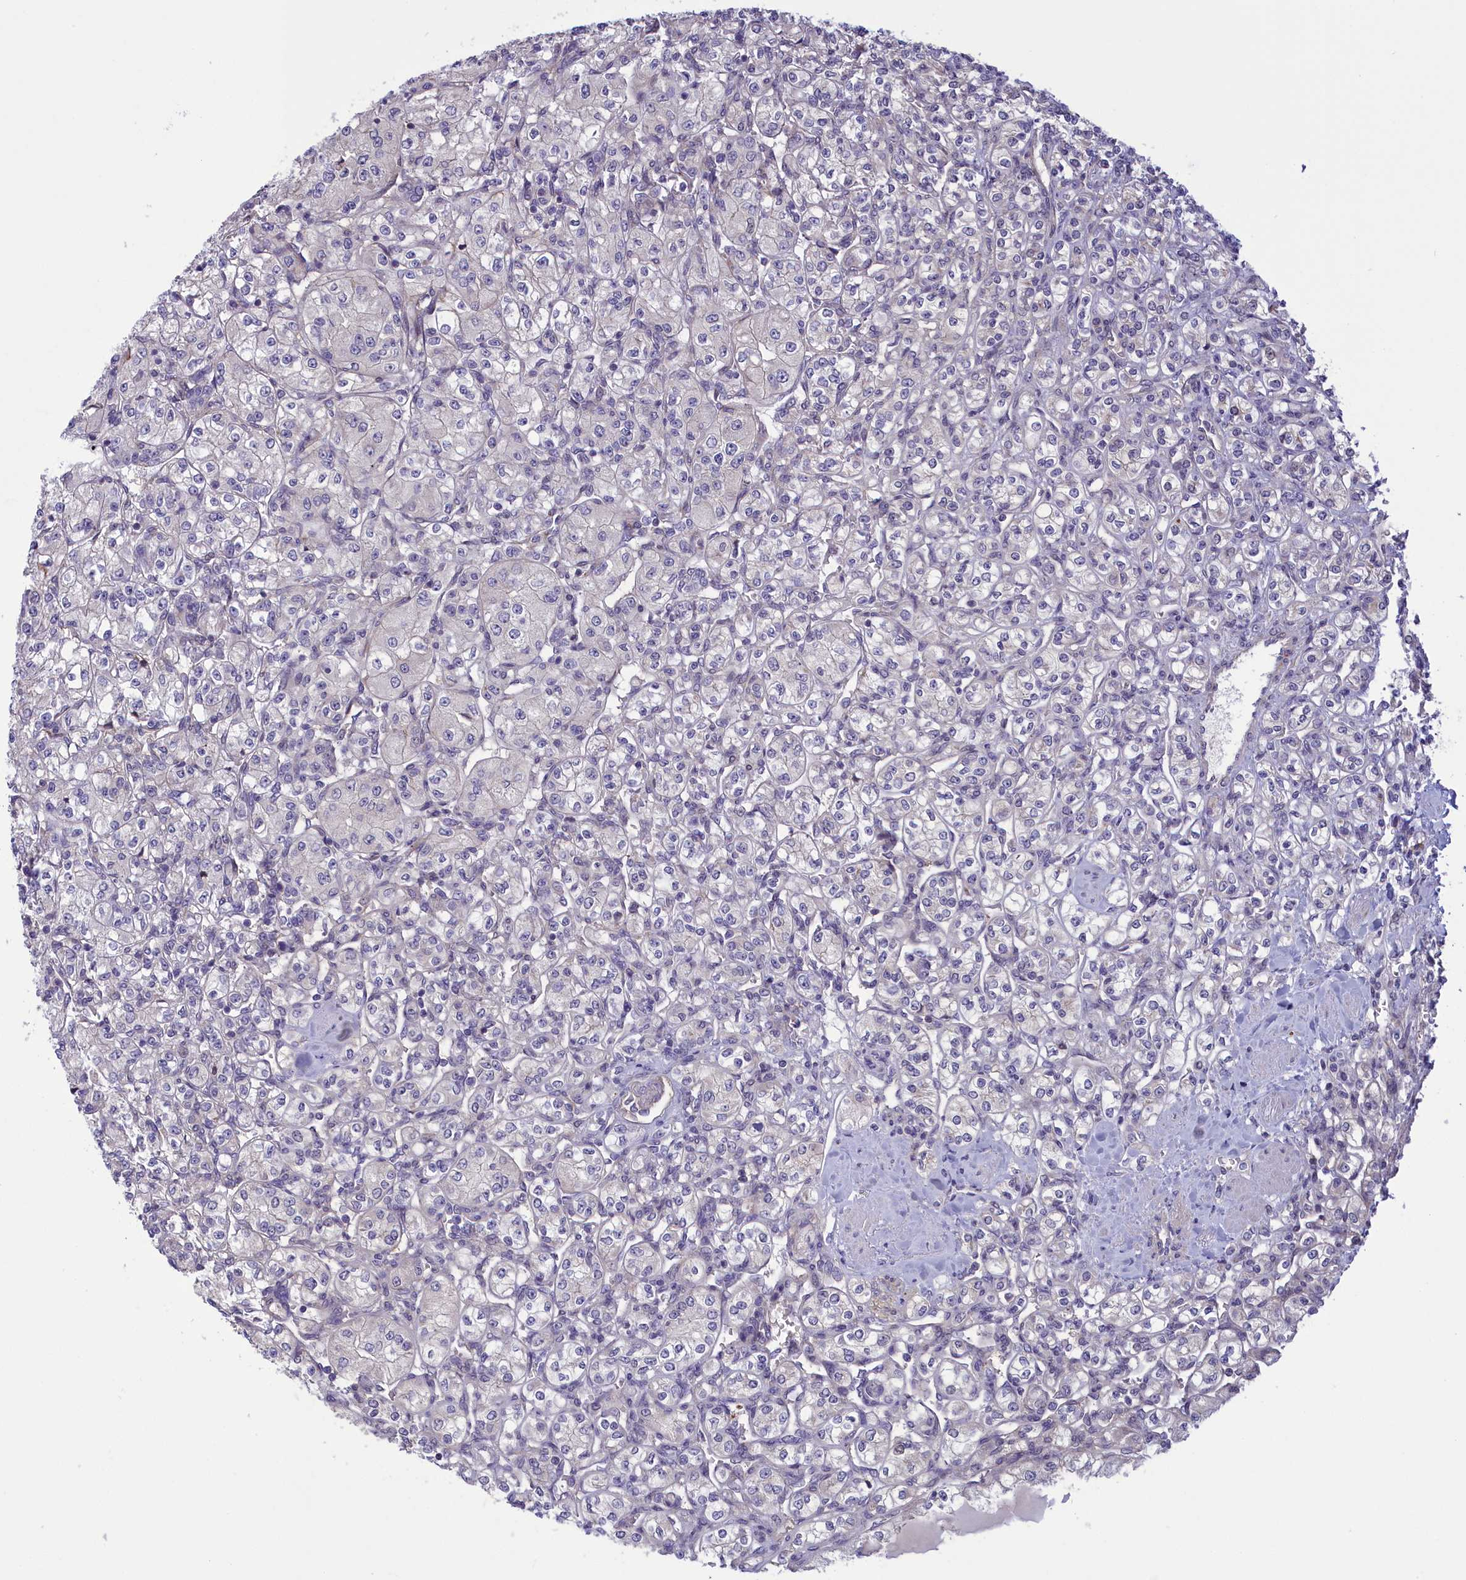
{"staining": {"intensity": "negative", "quantity": "none", "location": "none"}, "tissue": "renal cancer", "cell_type": "Tumor cells", "image_type": "cancer", "snomed": [{"axis": "morphology", "description": "Adenocarcinoma, NOS"}, {"axis": "topography", "description": "Kidney"}], "caption": "This is an immunohistochemistry (IHC) histopathology image of human renal adenocarcinoma. There is no positivity in tumor cells.", "gene": "CORO2A", "patient": {"sex": "male", "age": 77}}